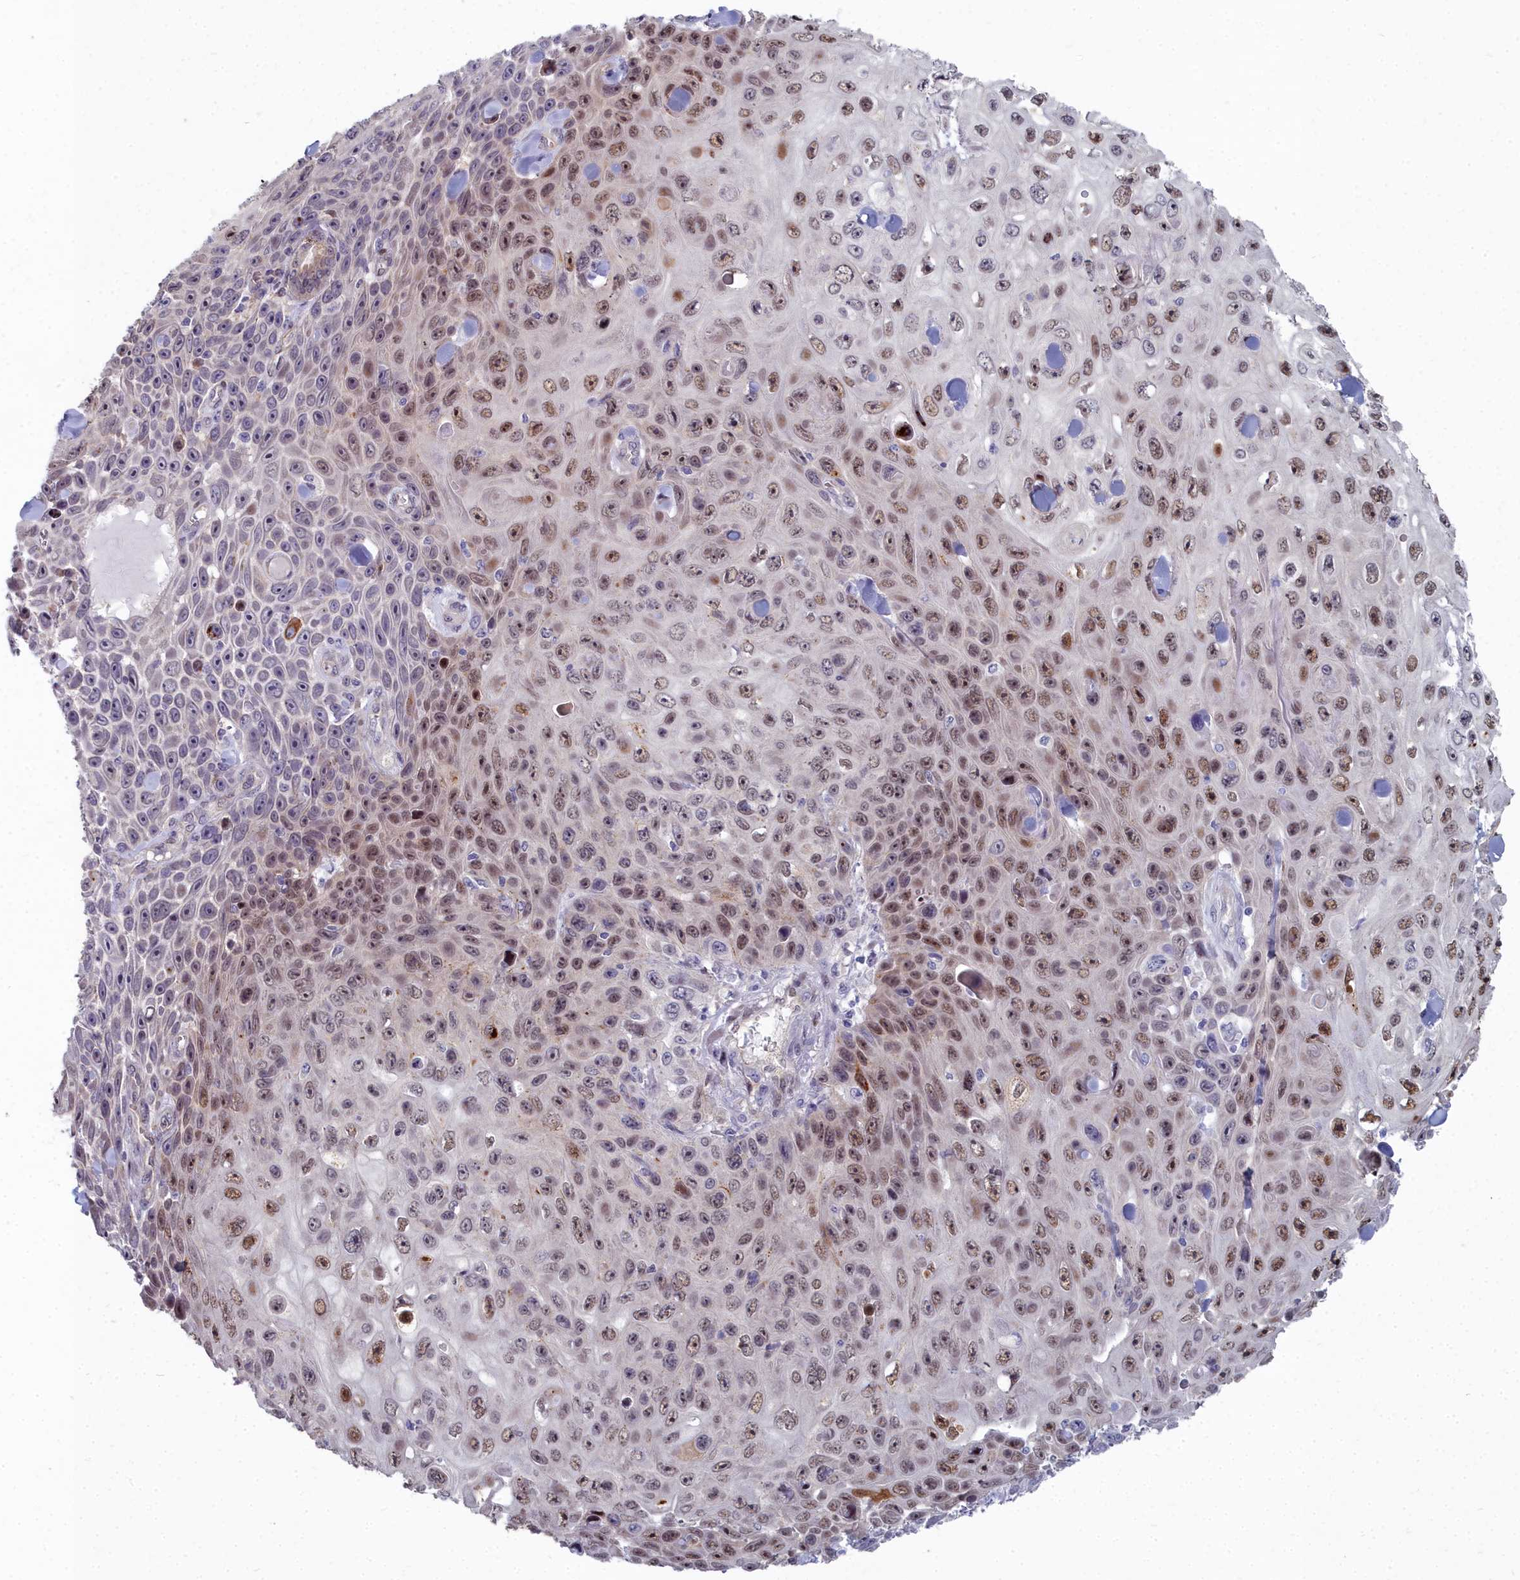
{"staining": {"intensity": "moderate", "quantity": ">75%", "location": "nuclear"}, "tissue": "skin cancer", "cell_type": "Tumor cells", "image_type": "cancer", "snomed": [{"axis": "morphology", "description": "Squamous cell carcinoma, NOS"}, {"axis": "topography", "description": "Skin"}], "caption": "Skin cancer stained with a brown dye reveals moderate nuclear positive positivity in about >75% of tumor cells.", "gene": "RPS27A", "patient": {"sex": "male", "age": 82}}